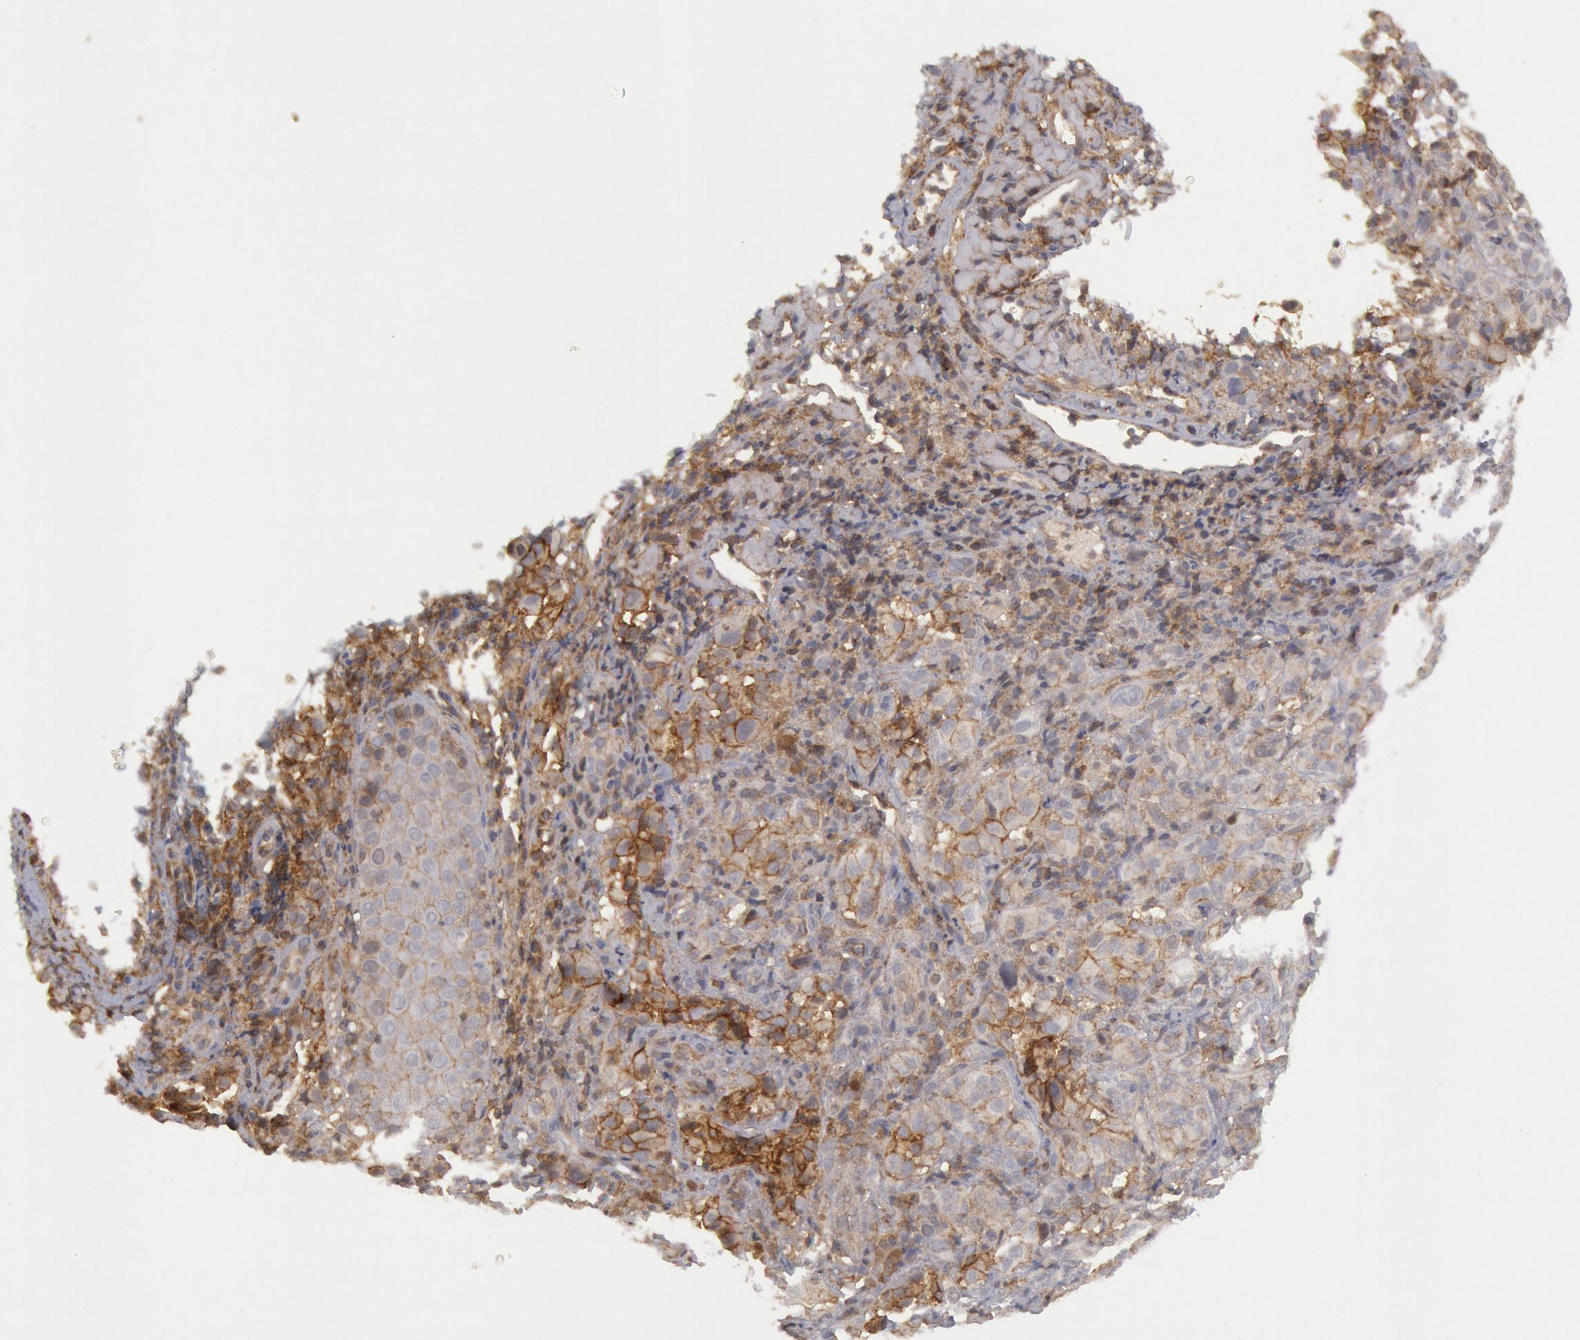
{"staining": {"intensity": "moderate", "quantity": ">75%", "location": "cytoplasmic/membranous"}, "tissue": "melanoma", "cell_type": "Tumor cells", "image_type": "cancer", "snomed": [{"axis": "morphology", "description": "Malignant melanoma, NOS"}, {"axis": "topography", "description": "Skin"}], "caption": "Immunohistochemistry of melanoma shows medium levels of moderate cytoplasmic/membranous expression in about >75% of tumor cells. (Brightfield microscopy of DAB IHC at high magnification).", "gene": "STX4", "patient": {"sex": "male", "age": 75}}